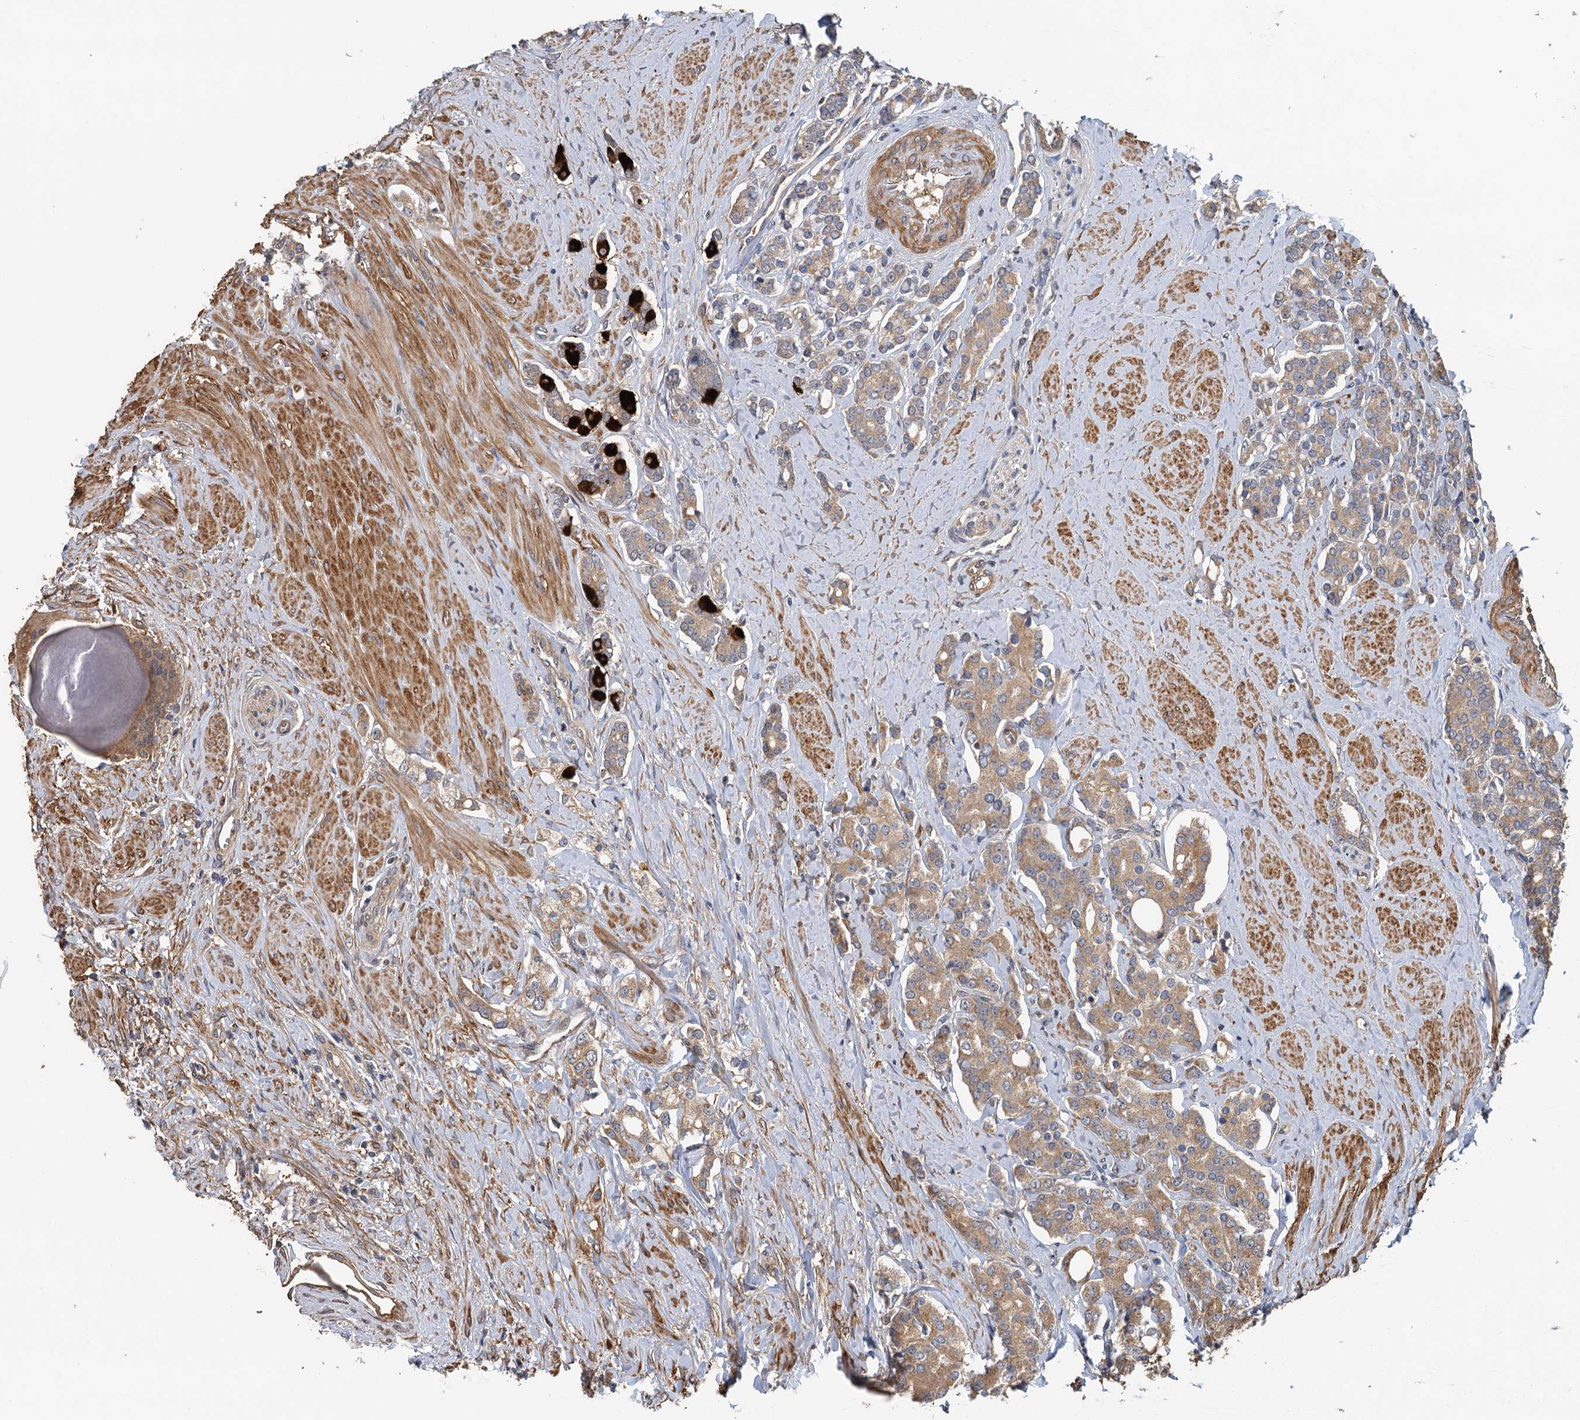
{"staining": {"intensity": "moderate", "quantity": ">75%", "location": "cytoplasmic/membranous"}, "tissue": "prostate cancer", "cell_type": "Tumor cells", "image_type": "cancer", "snomed": [{"axis": "morphology", "description": "Adenocarcinoma, High grade"}, {"axis": "topography", "description": "Prostate"}], "caption": "This is an image of immunohistochemistry staining of prostate cancer (high-grade adenocarcinoma), which shows moderate staining in the cytoplasmic/membranous of tumor cells.", "gene": "MEAK7", "patient": {"sex": "male", "age": 62}}